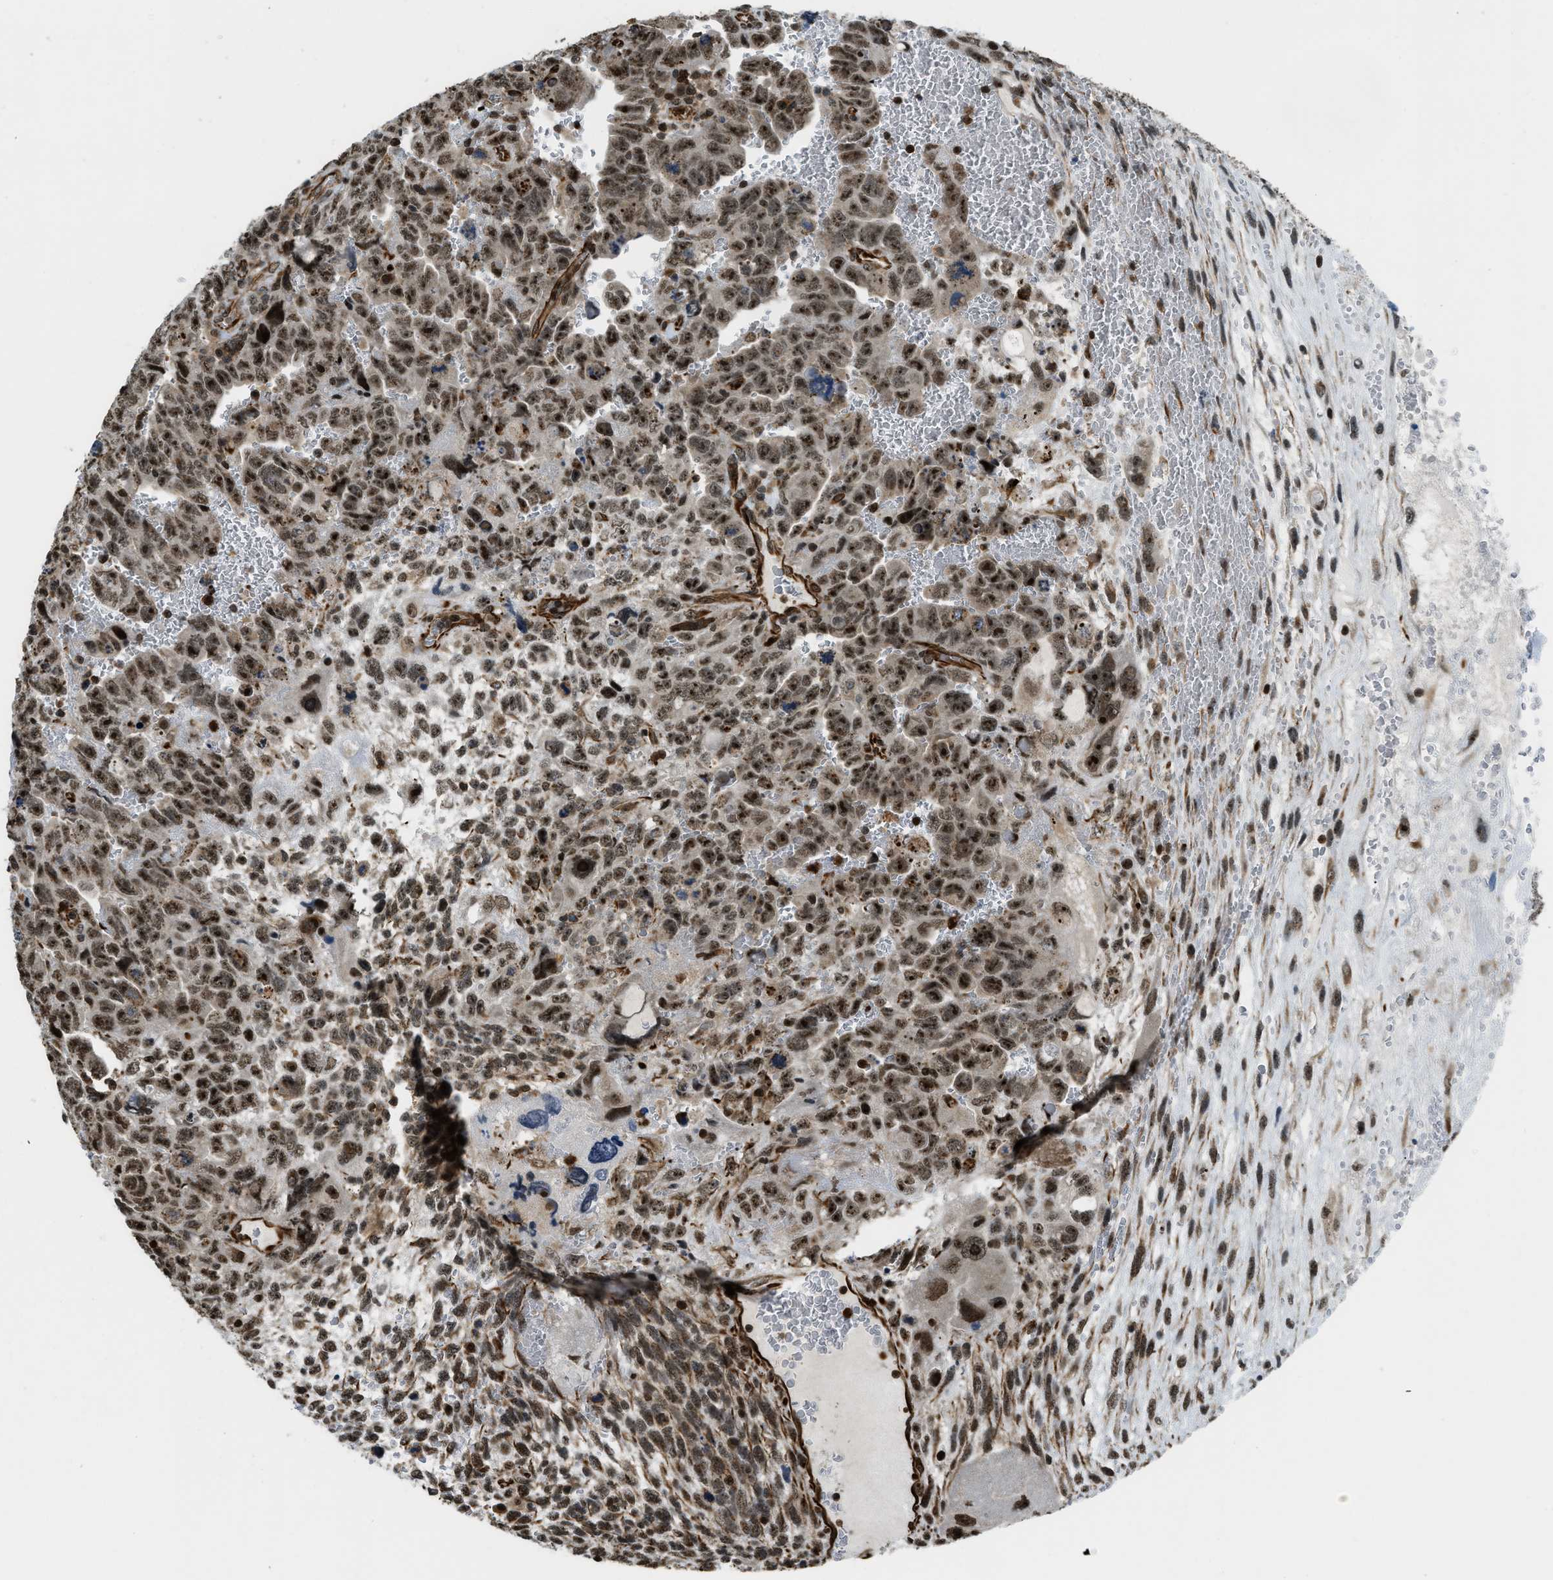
{"staining": {"intensity": "moderate", "quantity": ">75%", "location": "nuclear"}, "tissue": "testis cancer", "cell_type": "Tumor cells", "image_type": "cancer", "snomed": [{"axis": "morphology", "description": "Carcinoma, Embryonal, NOS"}, {"axis": "topography", "description": "Testis"}], "caption": "High-magnification brightfield microscopy of embryonal carcinoma (testis) stained with DAB (brown) and counterstained with hematoxylin (blue). tumor cells exhibit moderate nuclear staining is present in about>75% of cells.", "gene": "E2F1", "patient": {"sex": "male", "age": 28}}